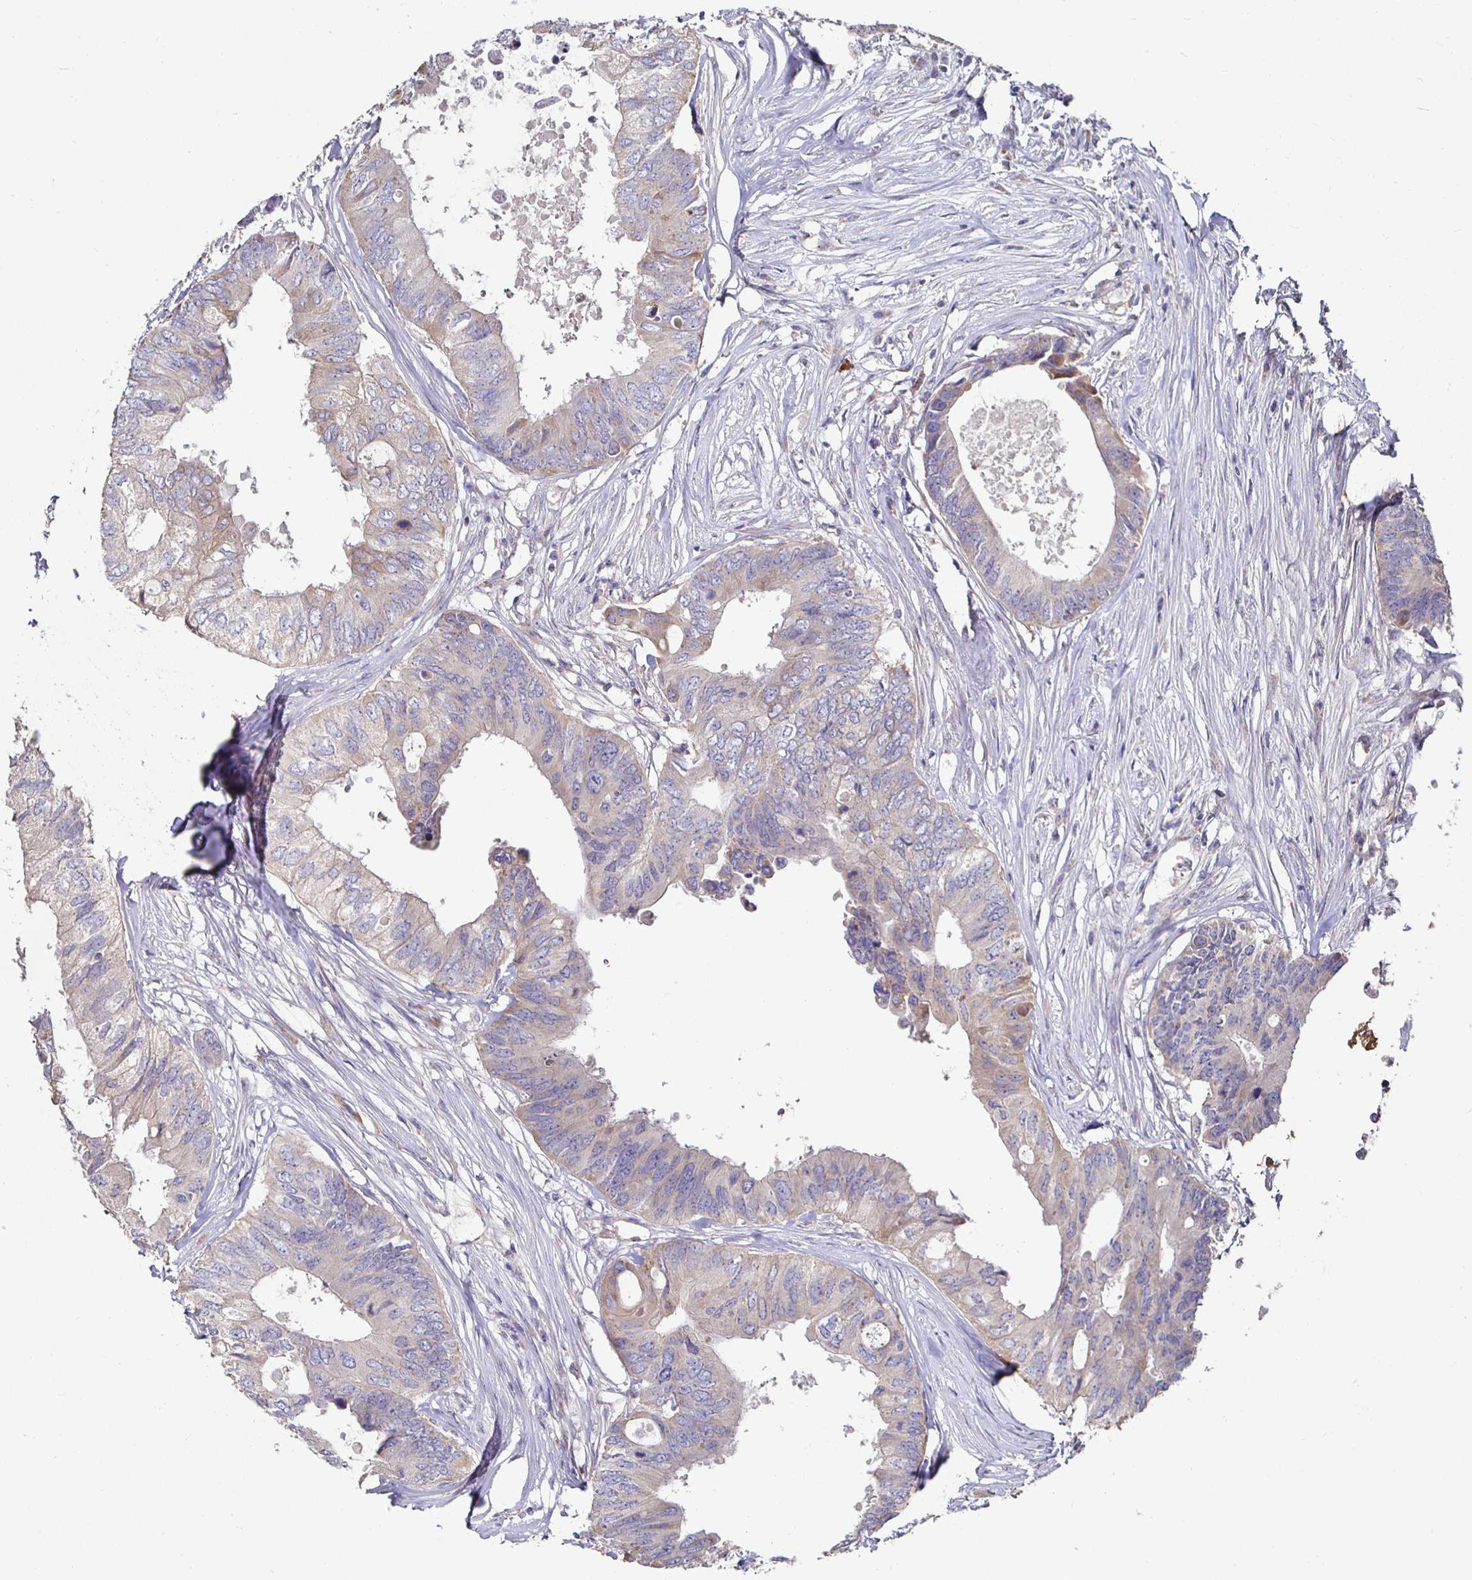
{"staining": {"intensity": "weak", "quantity": ">75%", "location": "cytoplasmic/membranous"}, "tissue": "colorectal cancer", "cell_type": "Tumor cells", "image_type": "cancer", "snomed": [{"axis": "morphology", "description": "Adenocarcinoma, NOS"}, {"axis": "topography", "description": "Colon"}], "caption": "This photomicrograph shows colorectal cancer stained with immunohistochemistry to label a protein in brown. The cytoplasmic/membranous of tumor cells show weak positivity for the protein. Nuclei are counter-stained blue.", "gene": "NRSN1", "patient": {"sex": "male", "age": 71}}